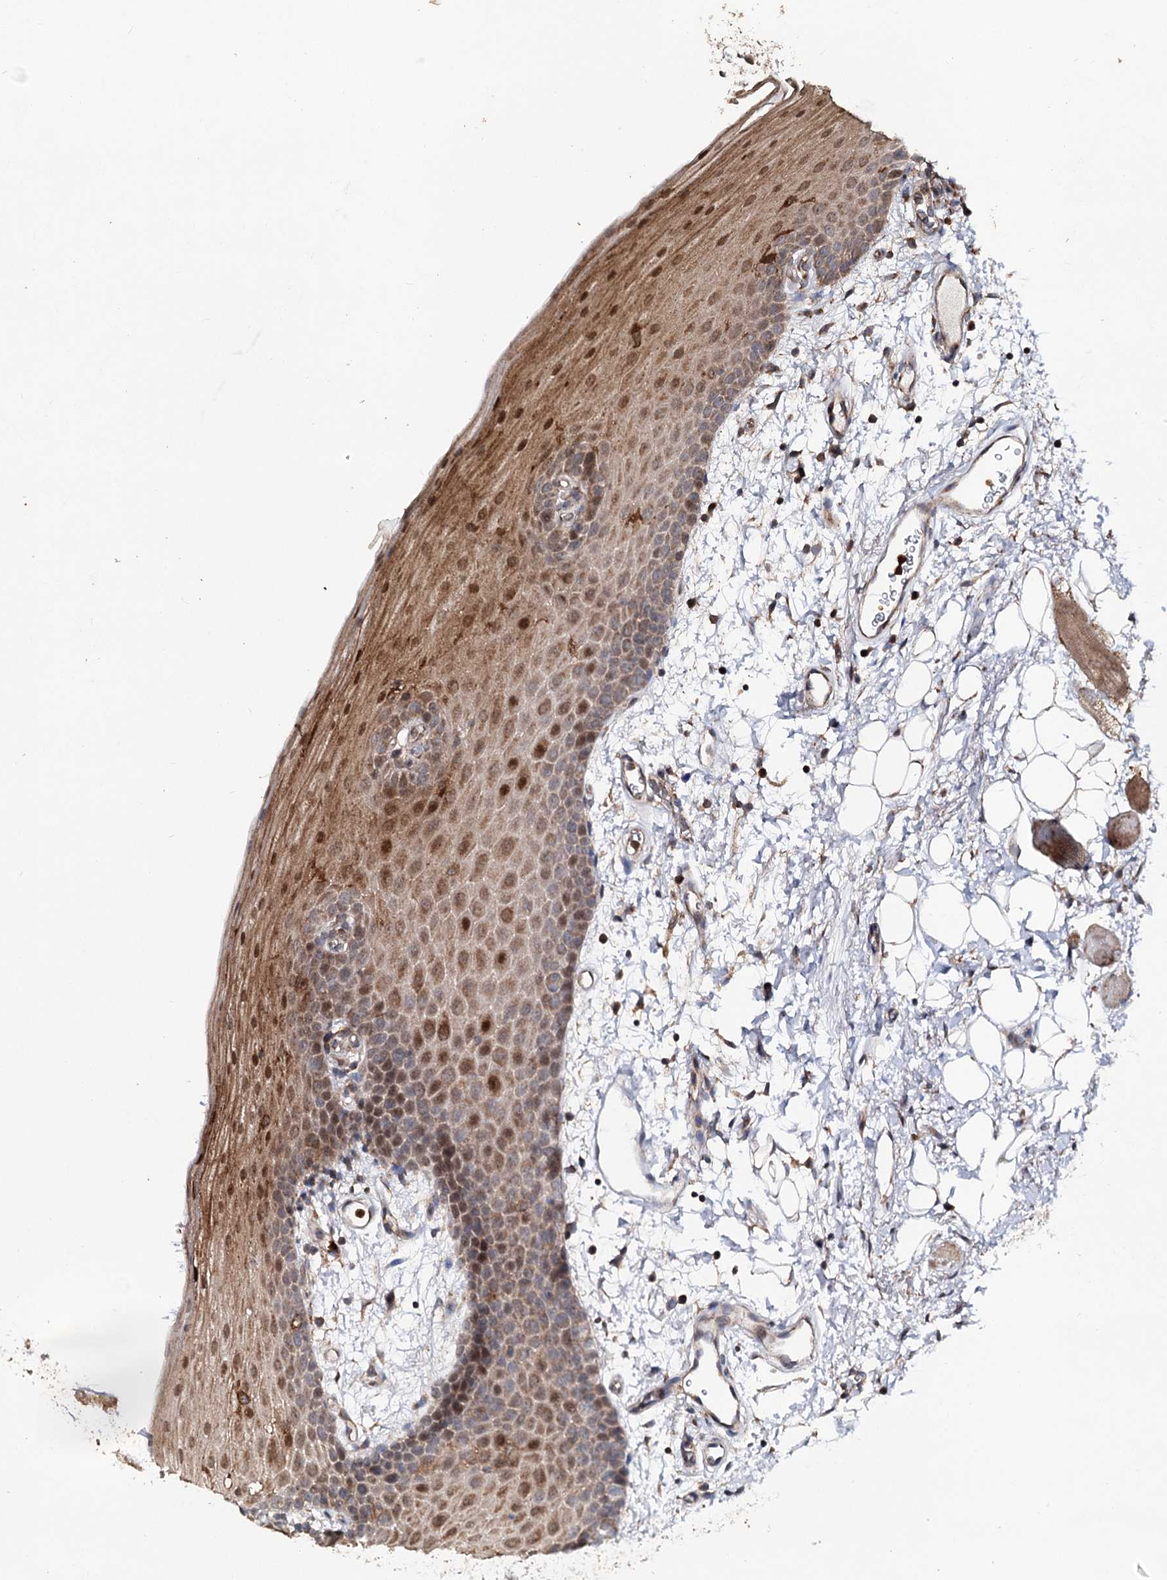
{"staining": {"intensity": "moderate", "quantity": "25%-75%", "location": "cytoplasmic/membranous,nuclear"}, "tissue": "oral mucosa", "cell_type": "Squamous epithelial cells", "image_type": "normal", "snomed": [{"axis": "morphology", "description": "Normal tissue, NOS"}, {"axis": "topography", "description": "Oral tissue"}], "caption": "Protein expression analysis of benign oral mucosa exhibits moderate cytoplasmic/membranous,nuclear staining in approximately 25%-75% of squamous epithelial cells.", "gene": "MINDY3", "patient": {"sex": "male", "age": 68}}